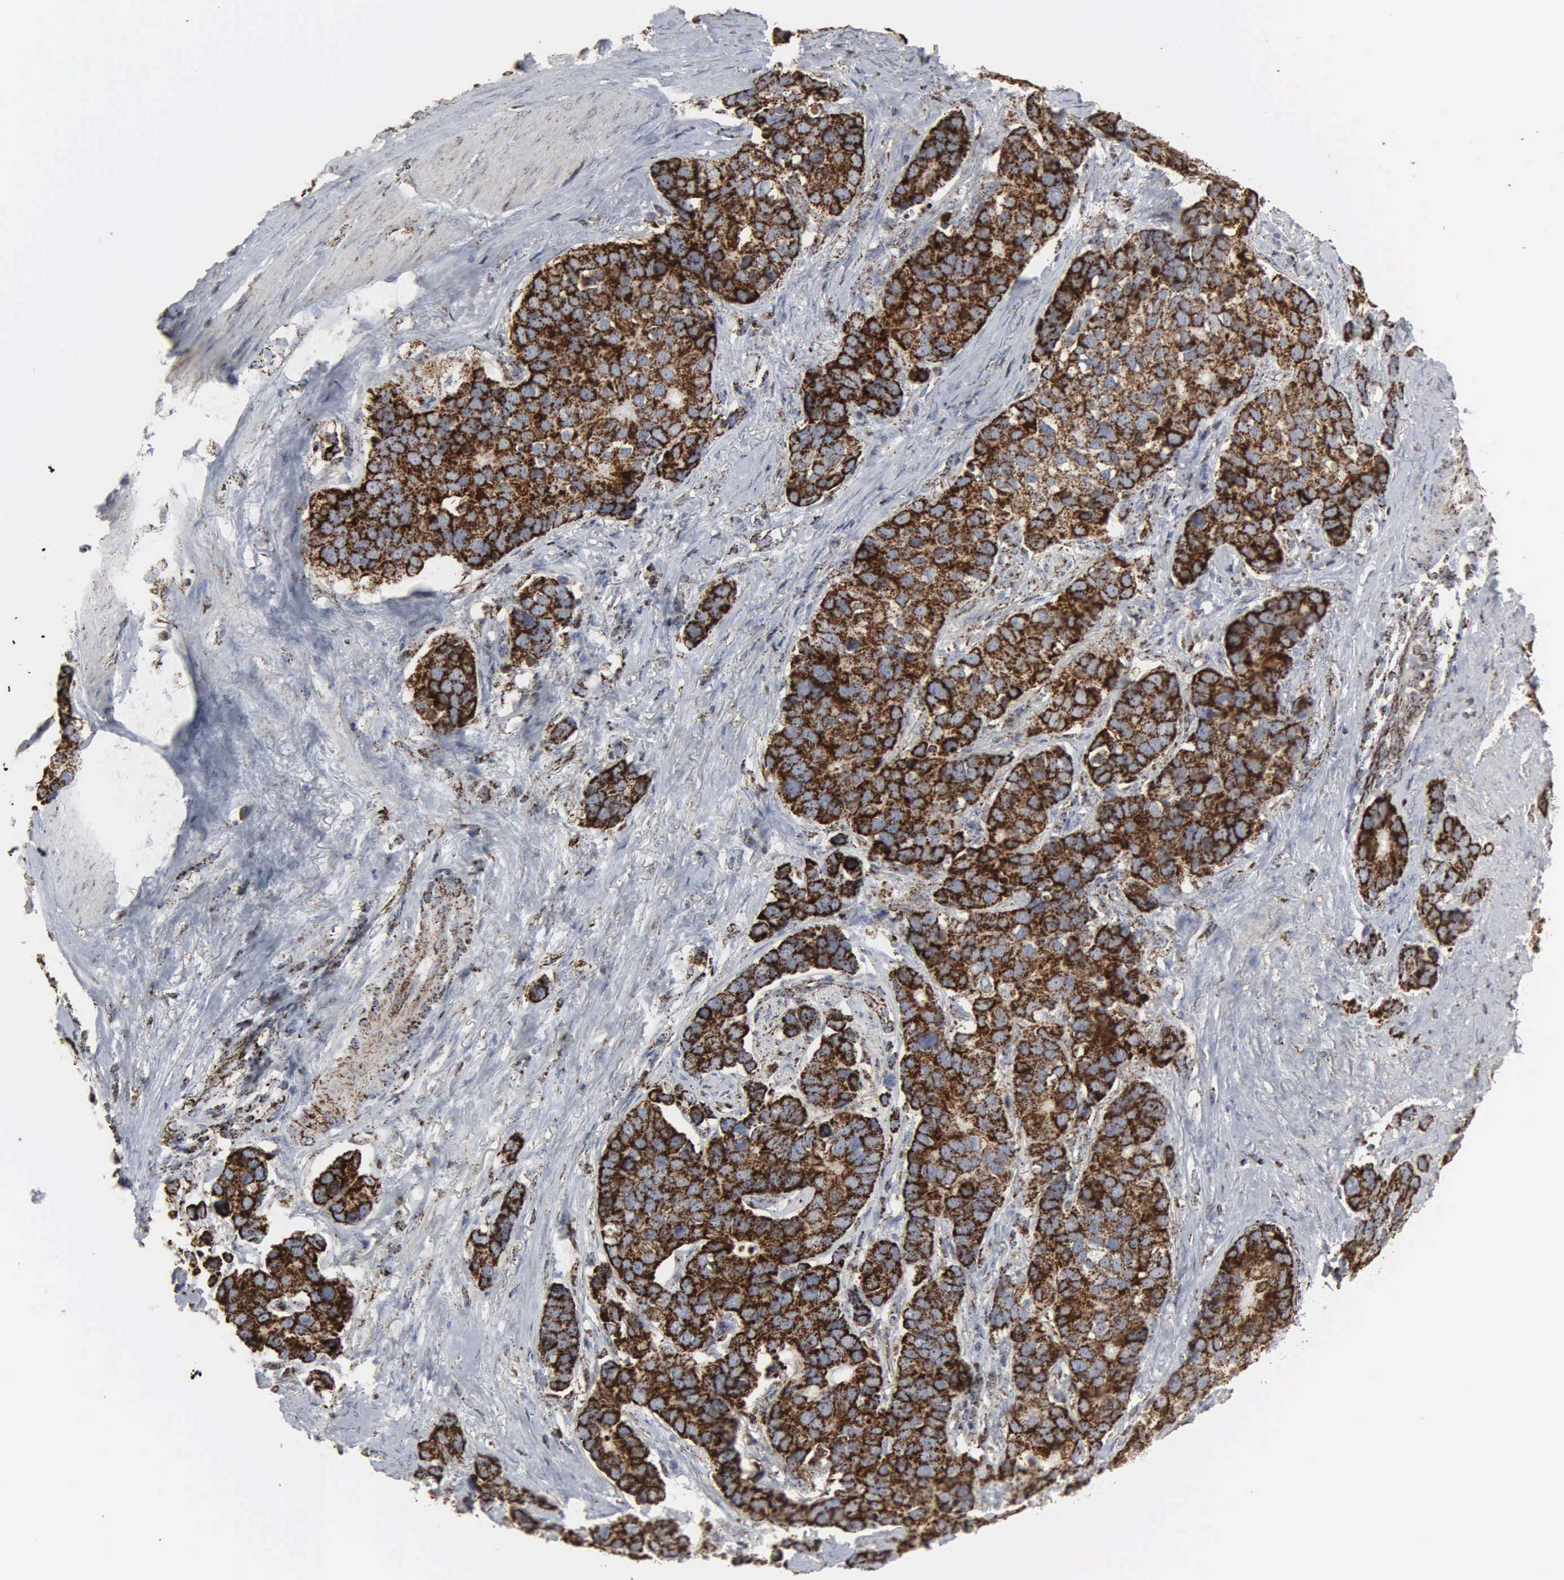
{"staining": {"intensity": "strong", "quantity": ">75%", "location": "cytoplasmic/membranous"}, "tissue": "stomach cancer", "cell_type": "Tumor cells", "image_type": "cancer", "snomed": [{"axis": "morphology", "description": "Adenocarcinoma, NOS"}, {"axis": "topography", "description": "Stomach, upper"}], "caption": "Protein analysis of adenocarcinoma (stomach) tissue demonstrates strong cytoplasmic/membranous expression in approximately >75% of tumor cells.", "gene": "HSPA9", "patient": {"sex": "male", "age": 71}}